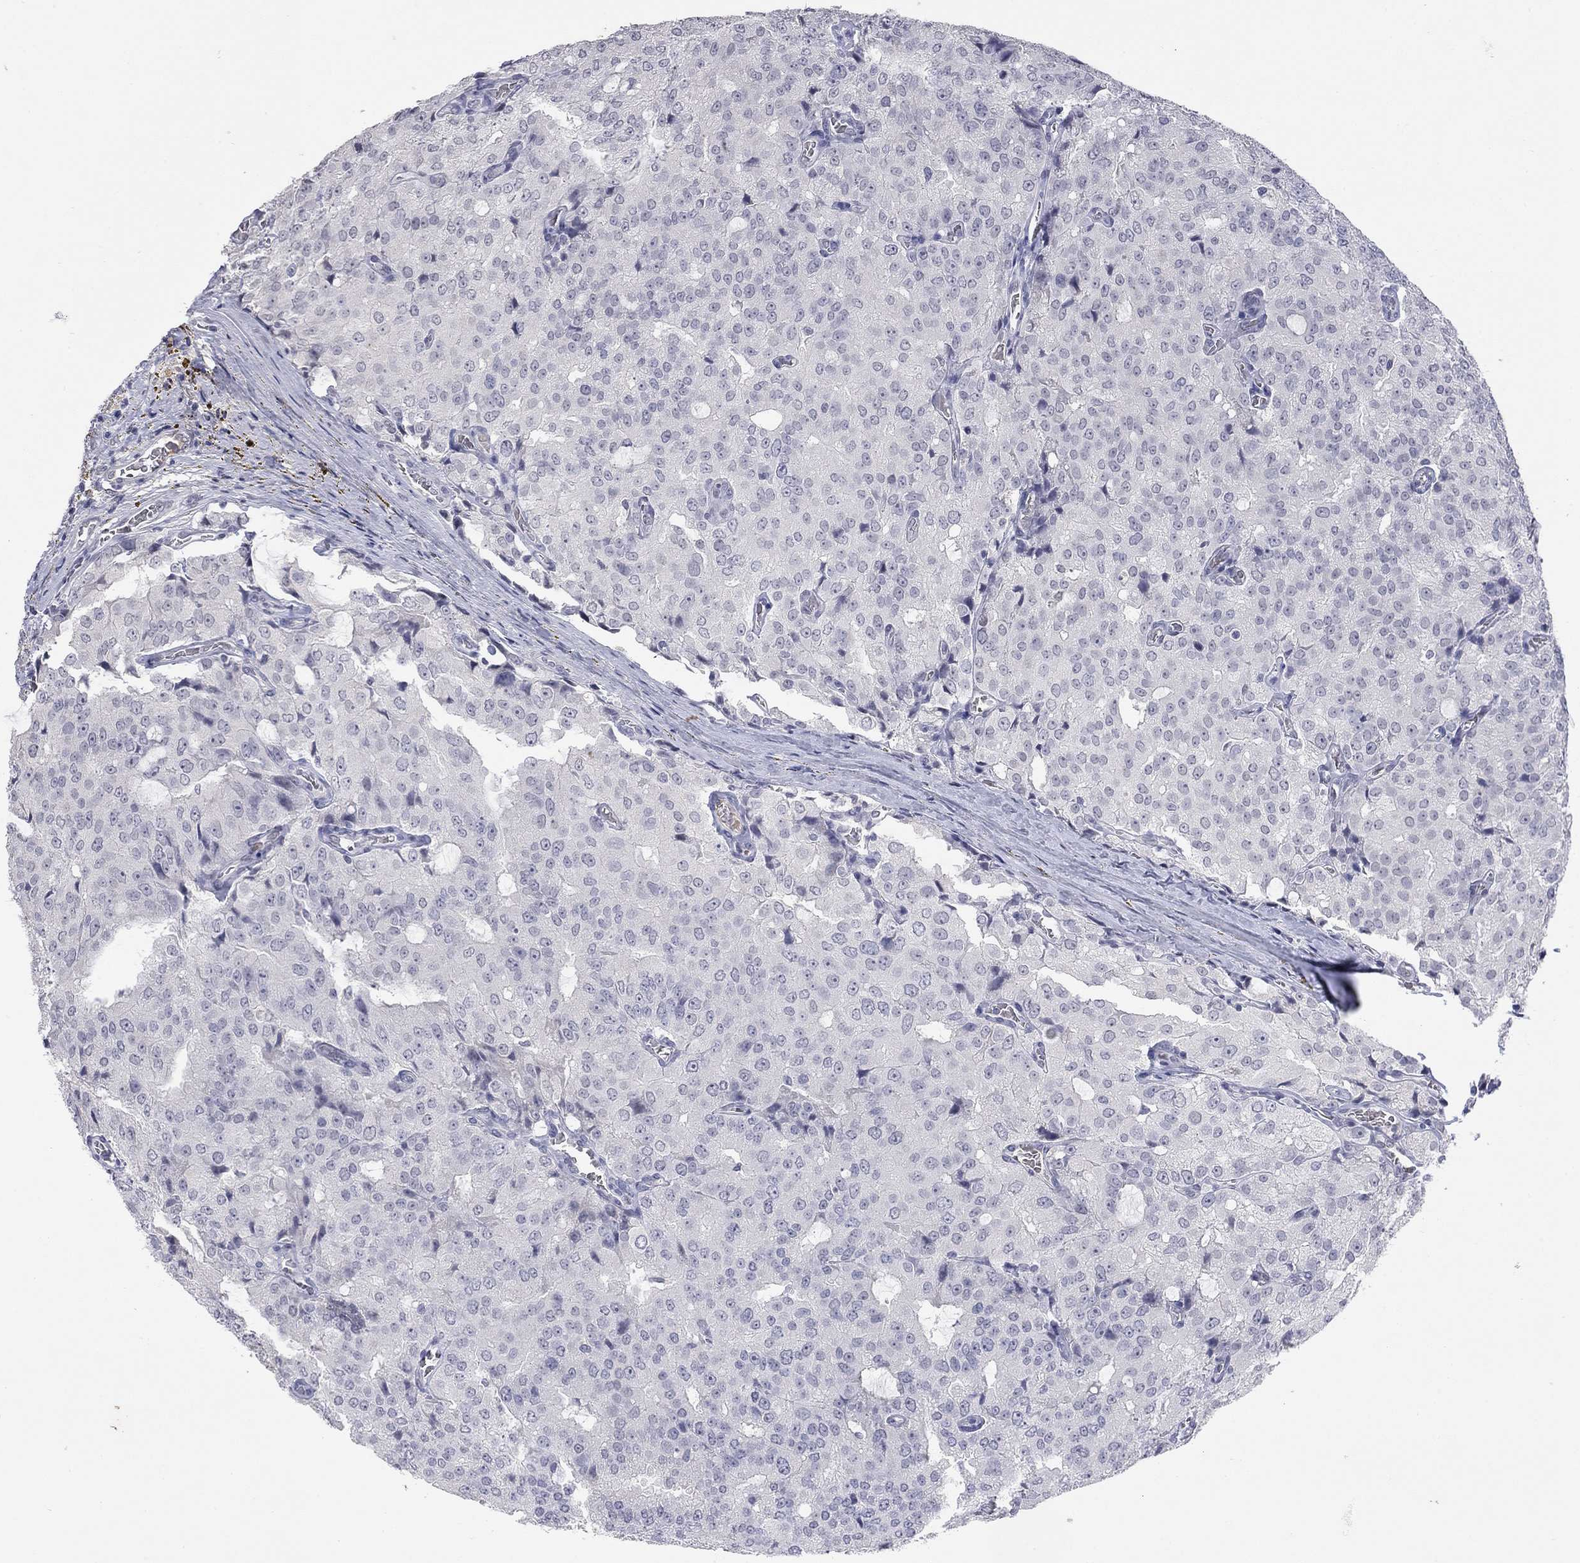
{"staining": {"intensity": "negative", "quantity": "none", "location": "none"}, "tissue": "prostate cancer", "cell_type": "Tumor cells", "image_type": "cancer", "snomed": [{"axis": "morphology", "description": "Adenocarcinoma, NOS"}, {"axis": "topography", "description": "Prostate and seminal vesicle, NOS"}, {"axis": "topography", "description": "Prostate"}], "caption": "This is an IHC image of human prostate cancer (adenocarcinoma). There is no expression in tumor cells.", "gene": "SLC51A", "patient": {"sex": "male", "age": 67}}